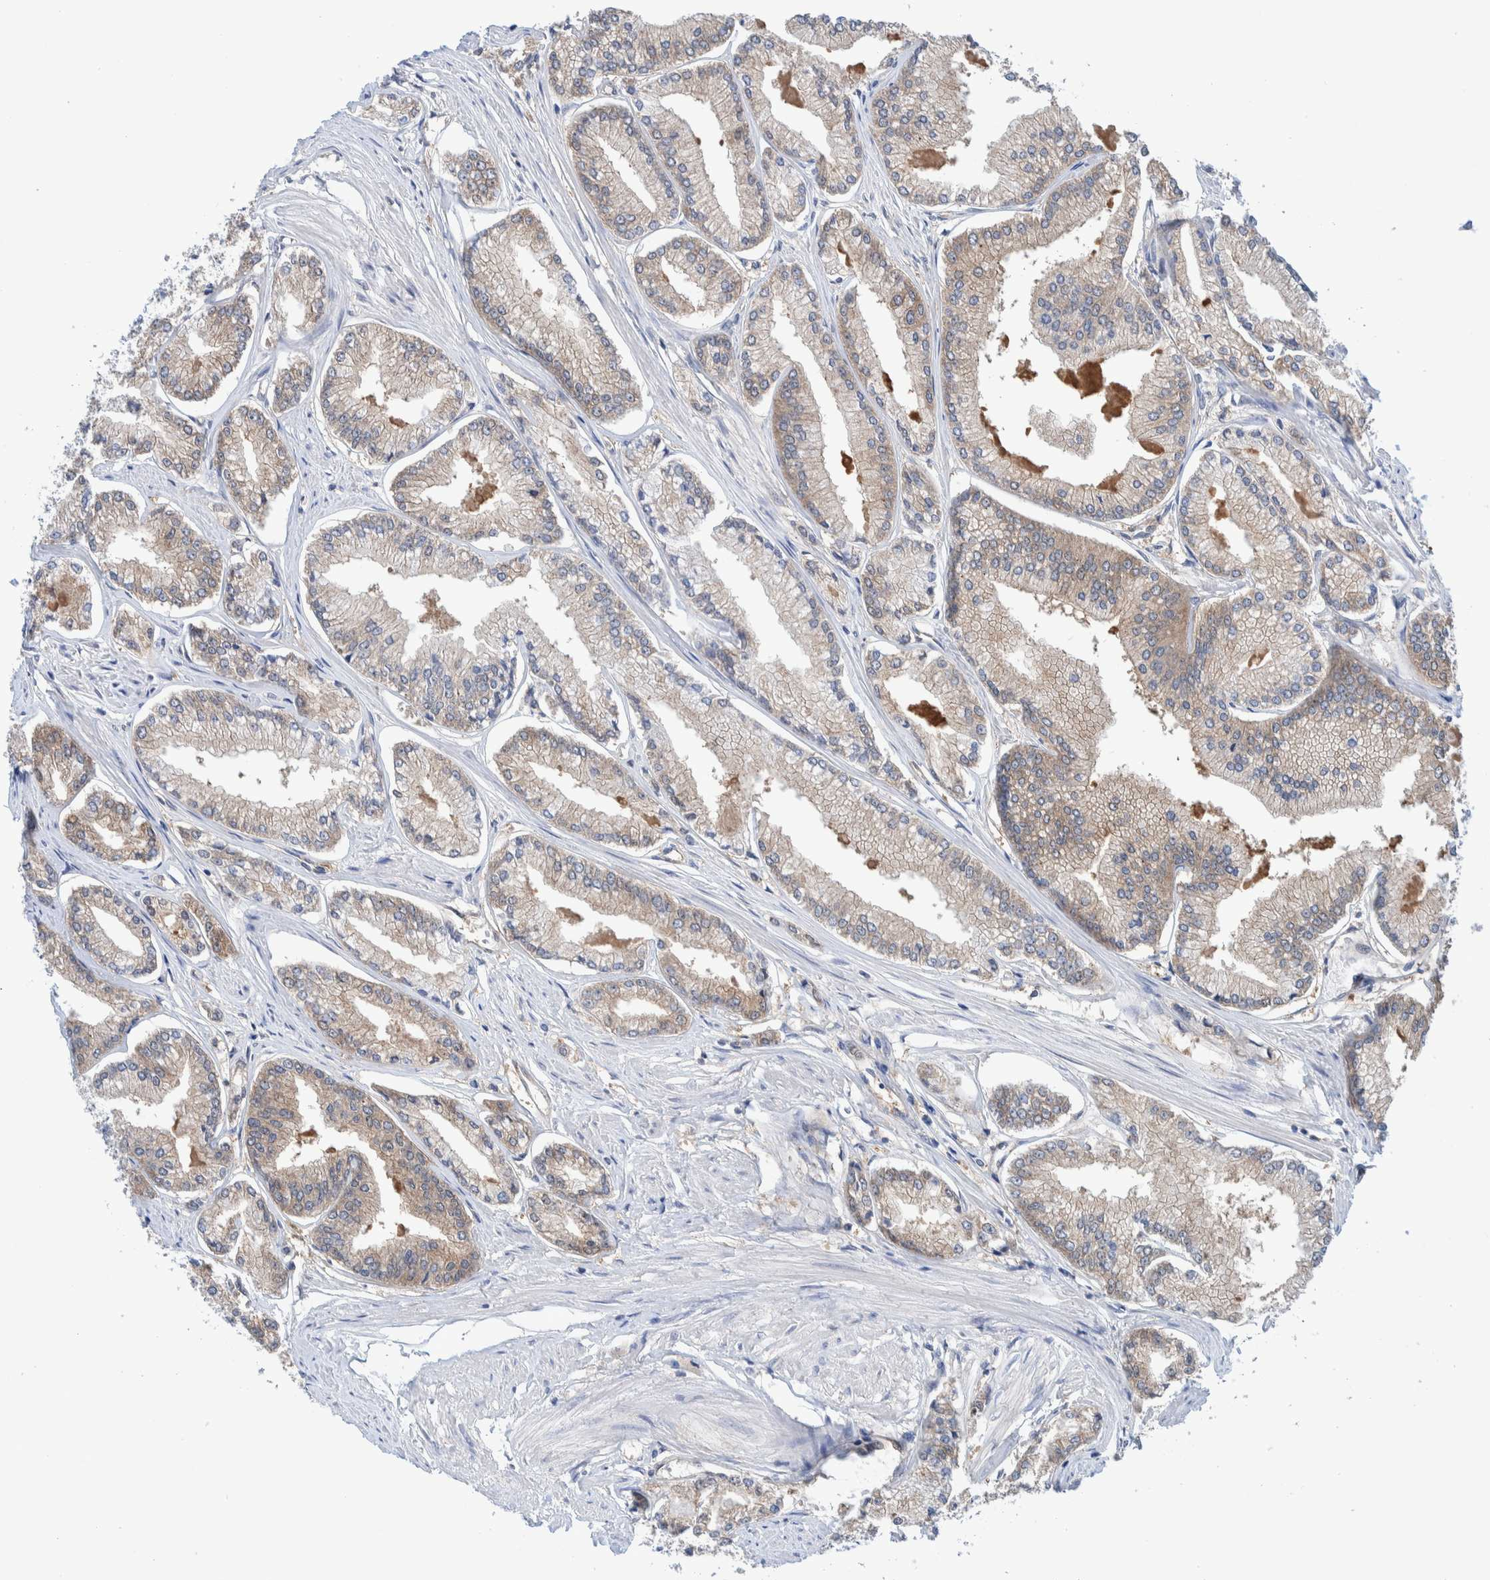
{"staining": {"intensity": "weak", "quantity": "<25%", "location": "cytoplasmic/membranous"}, "tissue": "prostate cancer", "cell_type": "Tumor cells", "image_type": "cancer", "snomed": [{"axis": "morphology", "description": "Adenocarcinoma, Low grade"}, {"axis": "topography", "description": "Prostate"}], "caption": "DAB (3,3'-diaminobenzidine) immunohistochemical staining of prostate cancer (low-grade adenocarcinoma) demonstrates no significant expression in tumor cells. (DAB immunohistochemistry, high magnification).", "gene": "PFAS", "patient": {"sex": "male", "age": 52}}